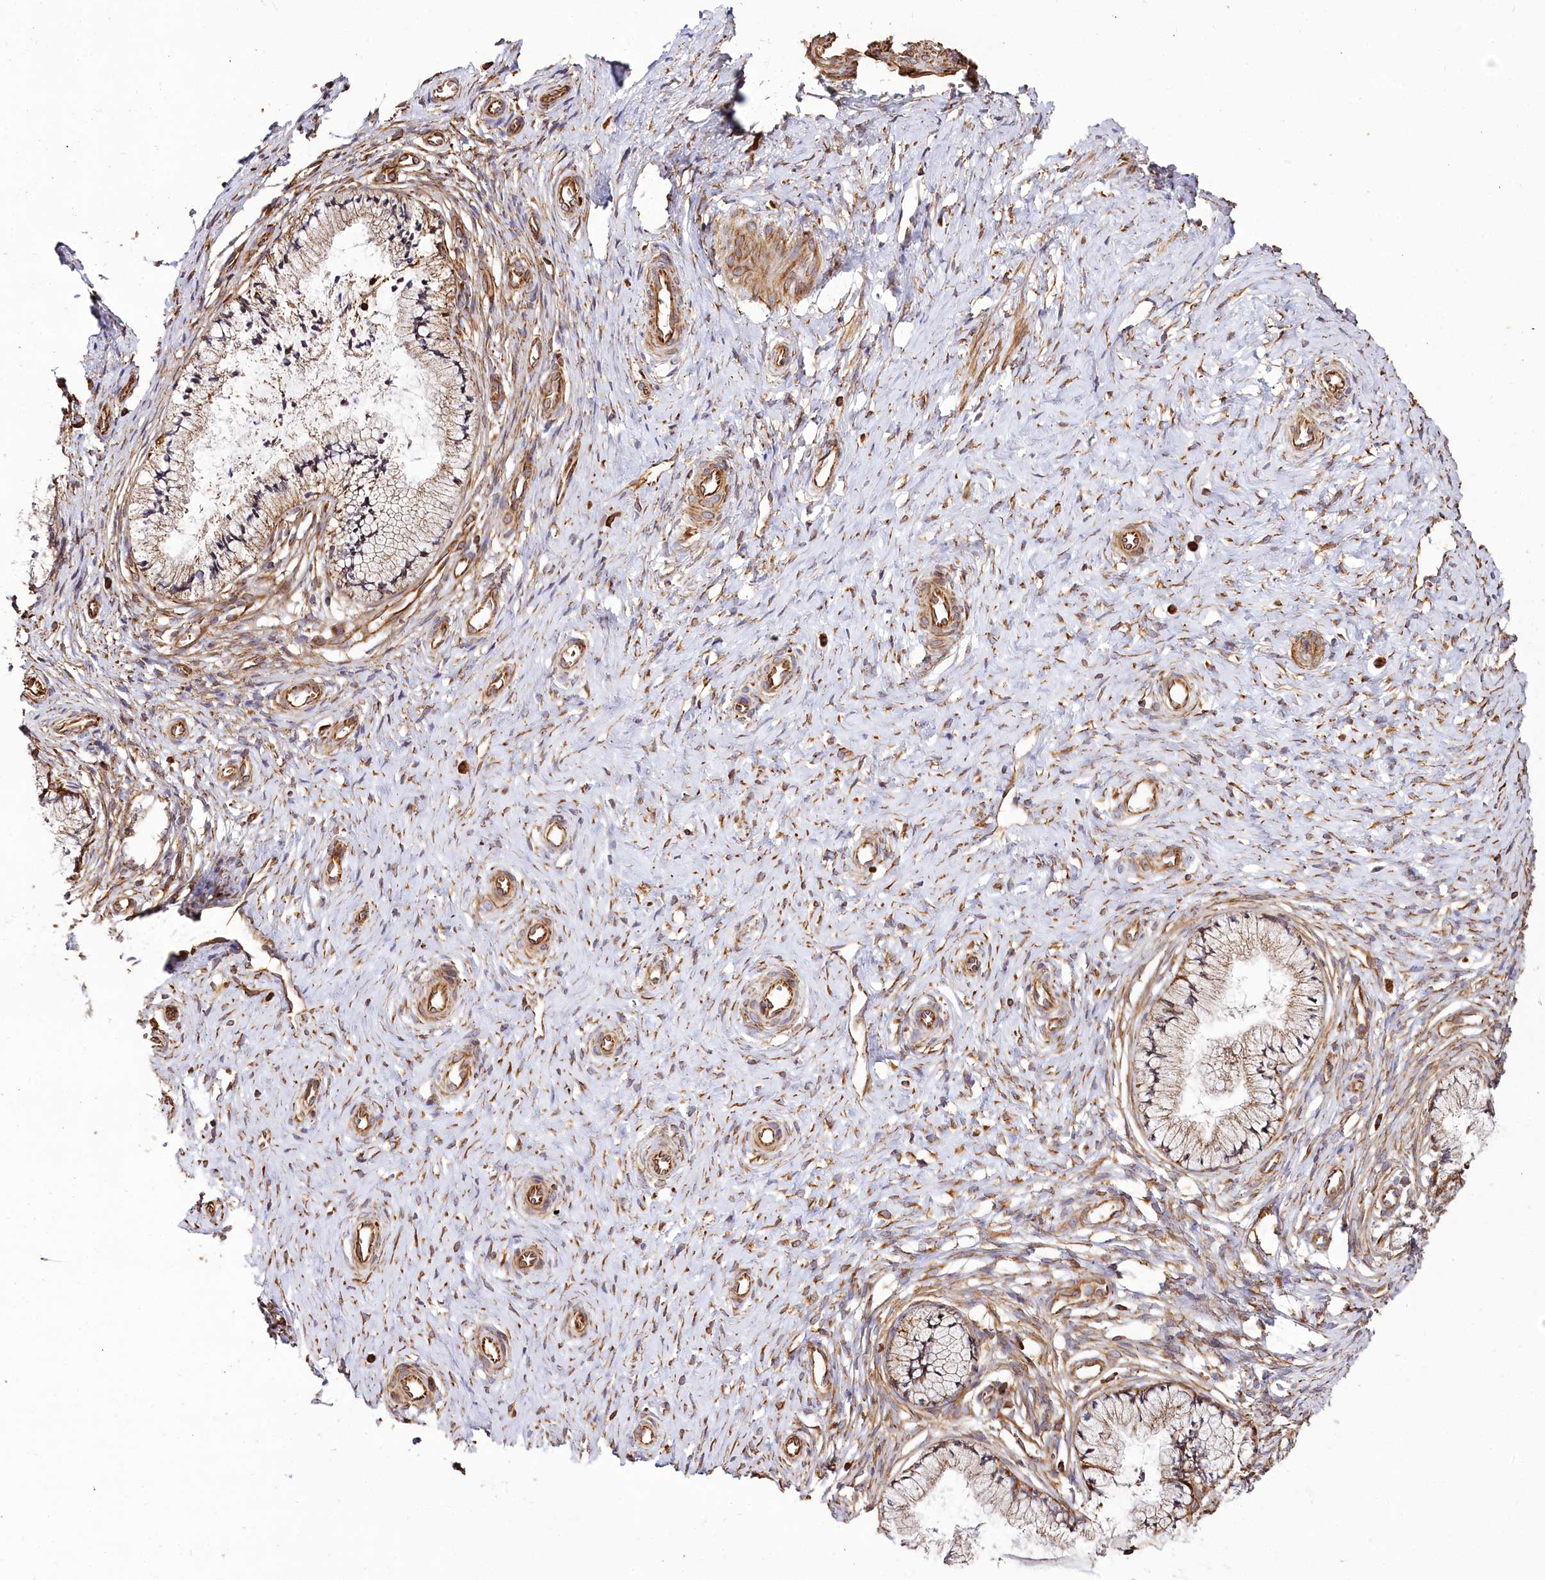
{"staining": {"intensity": "moderate", "quantity": ">75%", "location": "cytoplasmic/membranous"}, "tissue": "cervix", "cell_type": "Glandular cells", "image_type": "normal", "snomed": [{"axis": "morphology", "description": "Normal tissue, NOS"}, {"axis": "topography", "description": "Cervix"}], "caption": "Protein expression analysis of normal cervix displays moderate cytoplasmic/membranous staining in approximately >75% of glandular cells. The protein is stained brown, and the nuclei are stained in blue (DAB IHC with brightfield microscopy, high magnification).", "gene": "THUMPD3", "patient": {"sex": "female", "age": 36}}